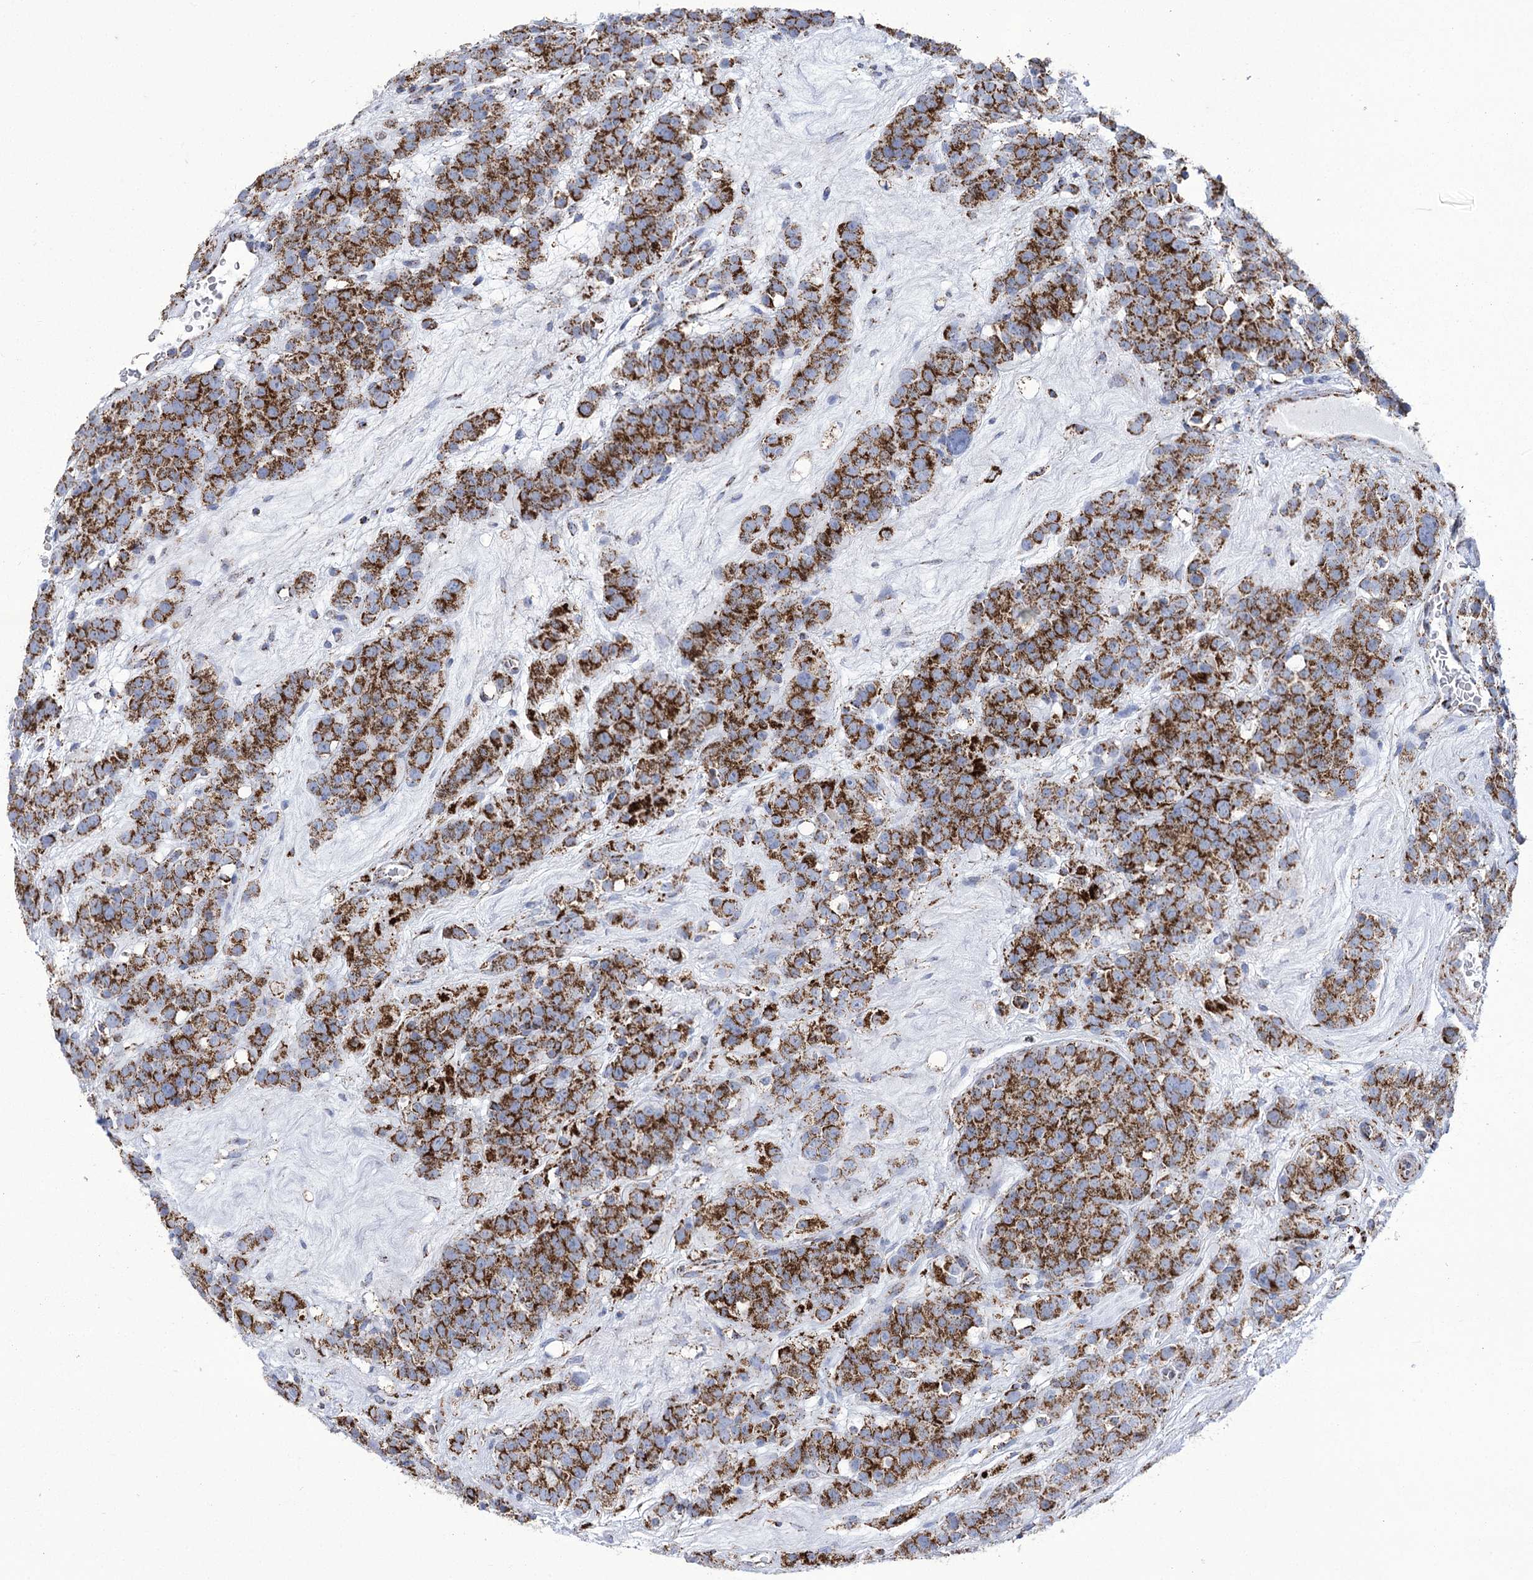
{"staining": {"intensity": "strong", "quantity": ">75%", "location": "cytoplasmic/membranous"}, "tissue": "testis cancer", "cell_type": "Tumor cells", "image_type": "cancer", "snomed": [{"axis": "morphology", "description": "Seminoma, NOS"}, {"axis": "topography", "description": "Testis"}], "caption": "This histopathology image demonstrates IHC staining of human testis cancer (seminoma), with high strong cytoplasmic/membranous staining in about >75% of tumor cells.", "gene": "PDHB", "patient": {"sex": "male", "age": 71}}